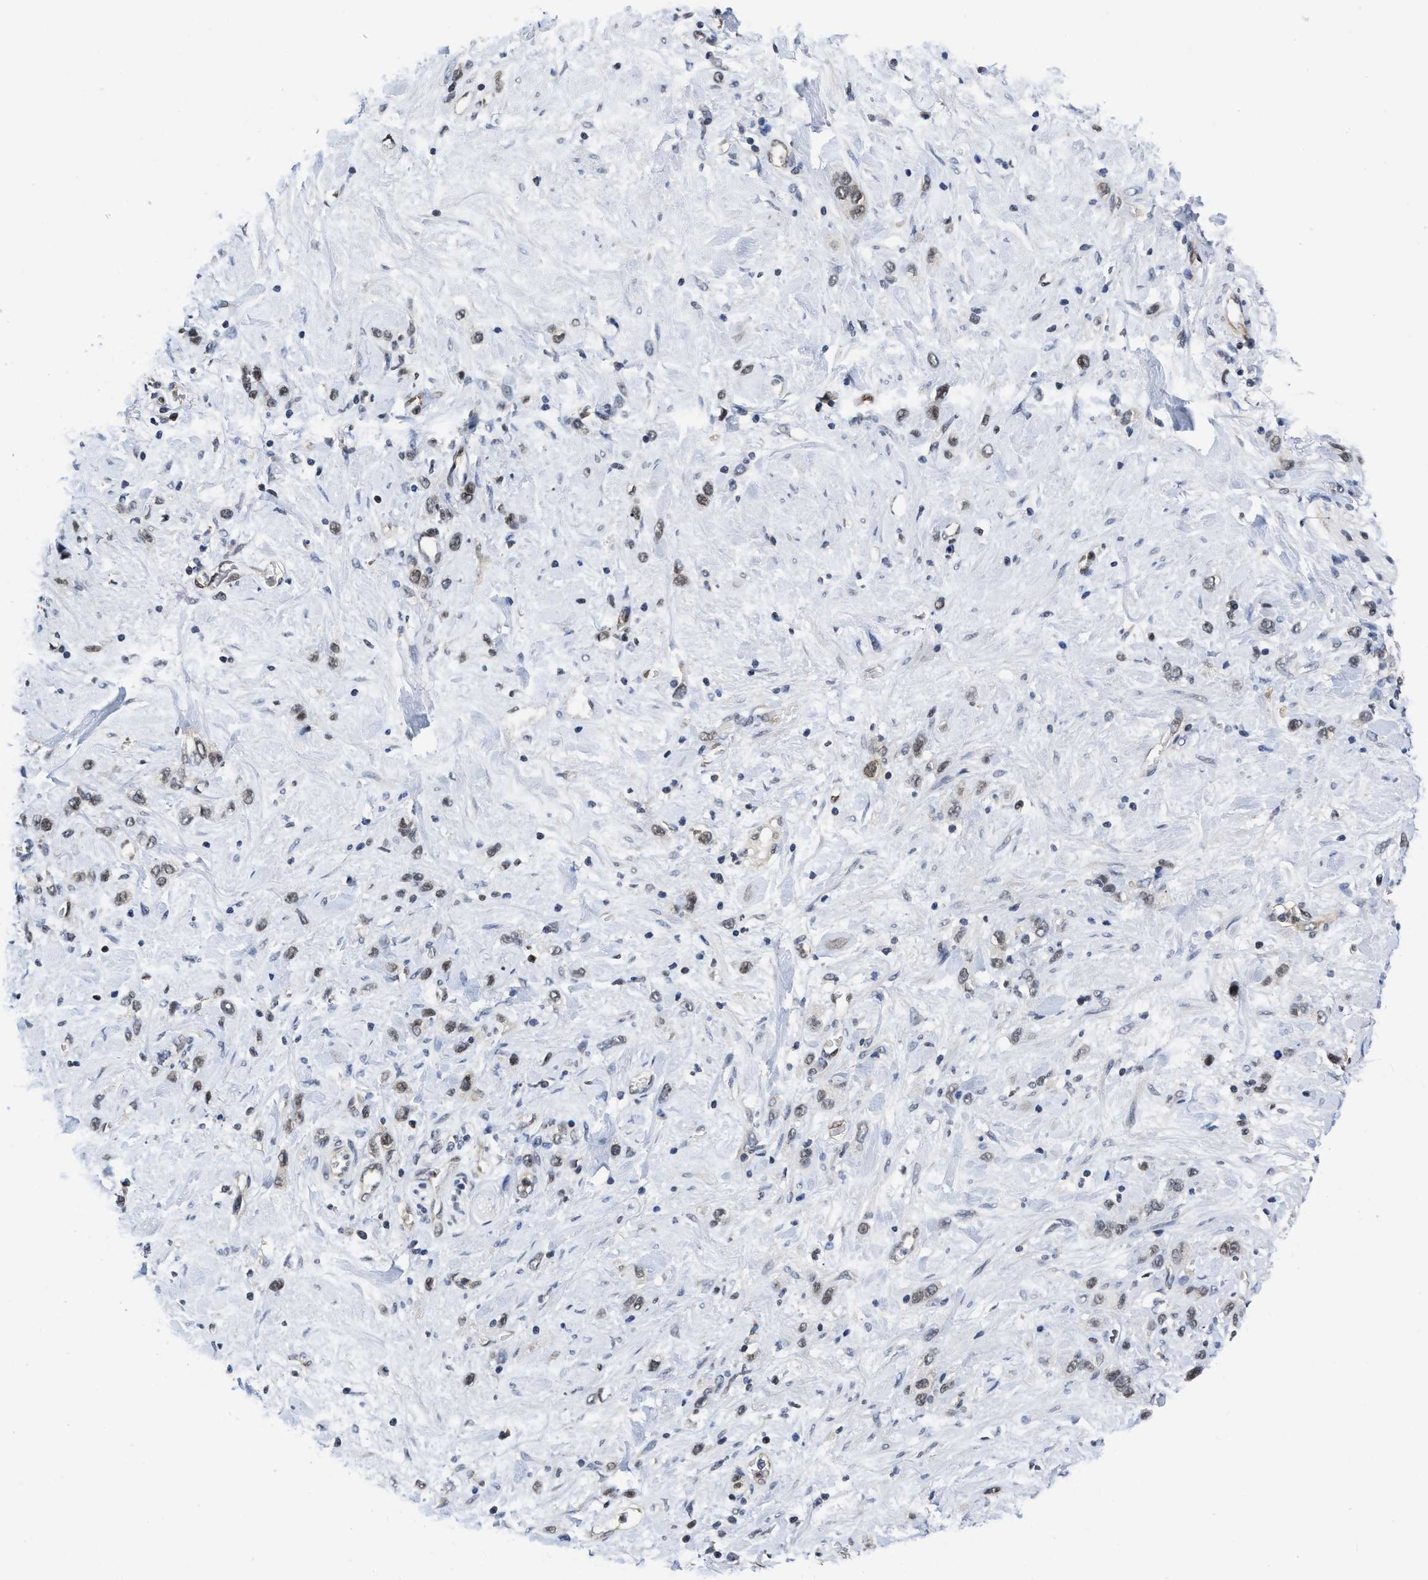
{"staining": {"intensity": "weak", "quantity": "25%-75%", "location": "nuclear"}, "tissue": "stomach cancer", "cell_type": "Tumor cells", "image_type": "cancer", "snomed": [{"axis": "morphology", "description": "Adenocarcinoma, NOS"}, {"axis": "morphology", "description": "Adenocarcinoma, High grade"}, {"axis": "topography", "description": "Stomach, upper"}, {"axis": "topography", "description": "Stomach, lower"}], "caption": "Immunohistochemistry (IHC) image of stomach cancer (adenocarcinoma) stained for a protein (brown), which exhibits low levels of weak nuclear staining in about 25%-75% of tumor cells.", "gene": "HIF1A", "patient": {"sex": "female", "age": 65}}